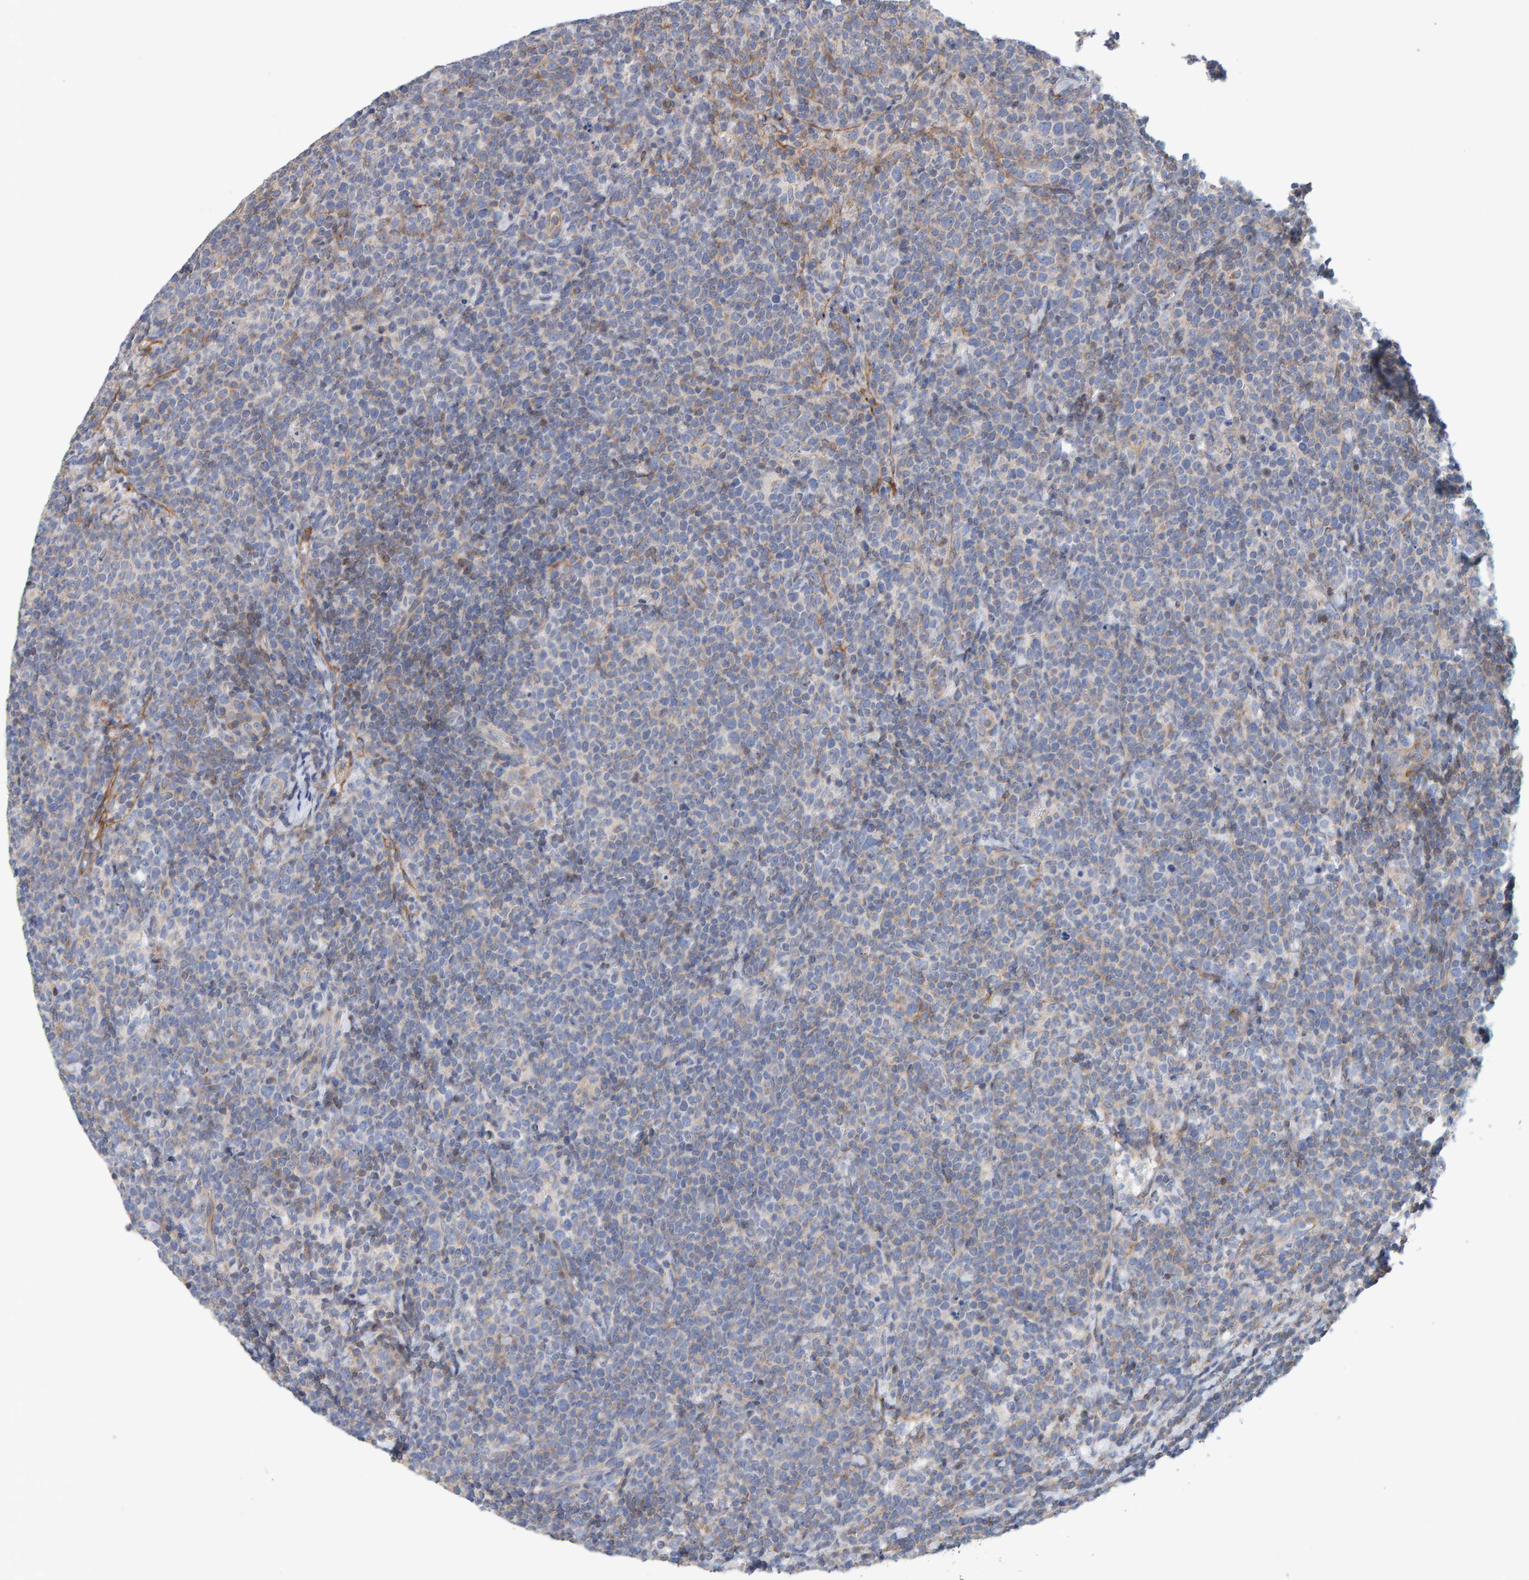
{"staining": {"intensity": "negative", "quantity": "none", "location": "none"}, "tissue": "lymphoma", "cell_type": "Tumor cells", "image_type": "cancer", "snomed": [{"axis": "morphology", "description": "Malignant lymphoma, non-Hodgkin's type, High grade"}, {"axis": "topography", "description": "Lymph node"}], "caption": "This is a image of immunohistochemistry staining of lymphoma, which shows no staining in tumor cells.", "gene": "RGP1", "patient": {"sex": "male", "age": 61}}